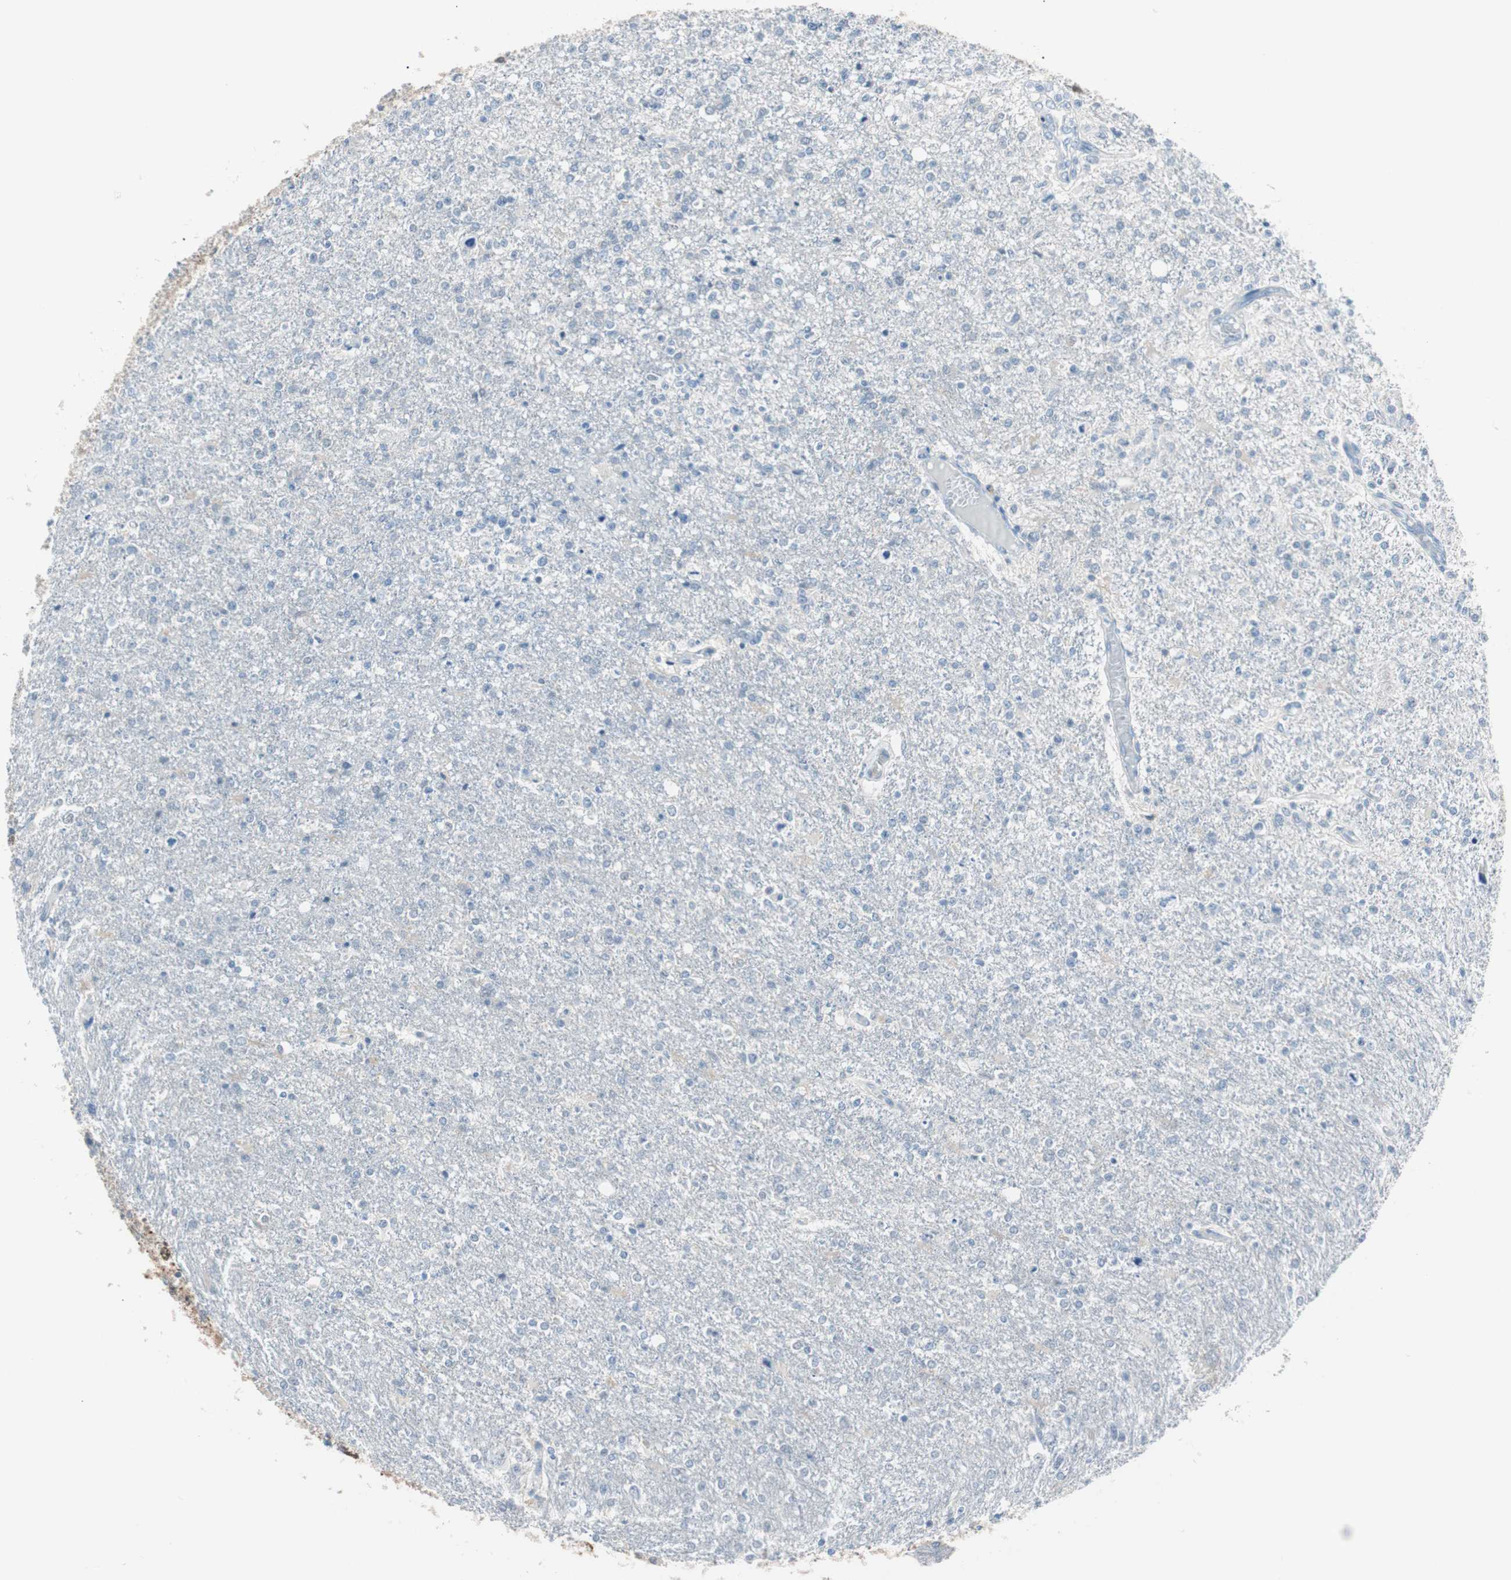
{"staining": {"intensity": "negative", "quantity": "none", "location": "none"}, "tissue": "glioma", "cell_type": "Tumor cells", "image_type": "cancer", "snomed": [{"axis": "morphology", "description": "Glioma, malignant, High grade"}, {"axis": "topography", "description": "Cerebral cortex"}], "caption": "Micrograph shows no significant protein staining in tumor cells of glioma.", "gene": "VIL1", "patient": {"sex": "male", "age": 76}}